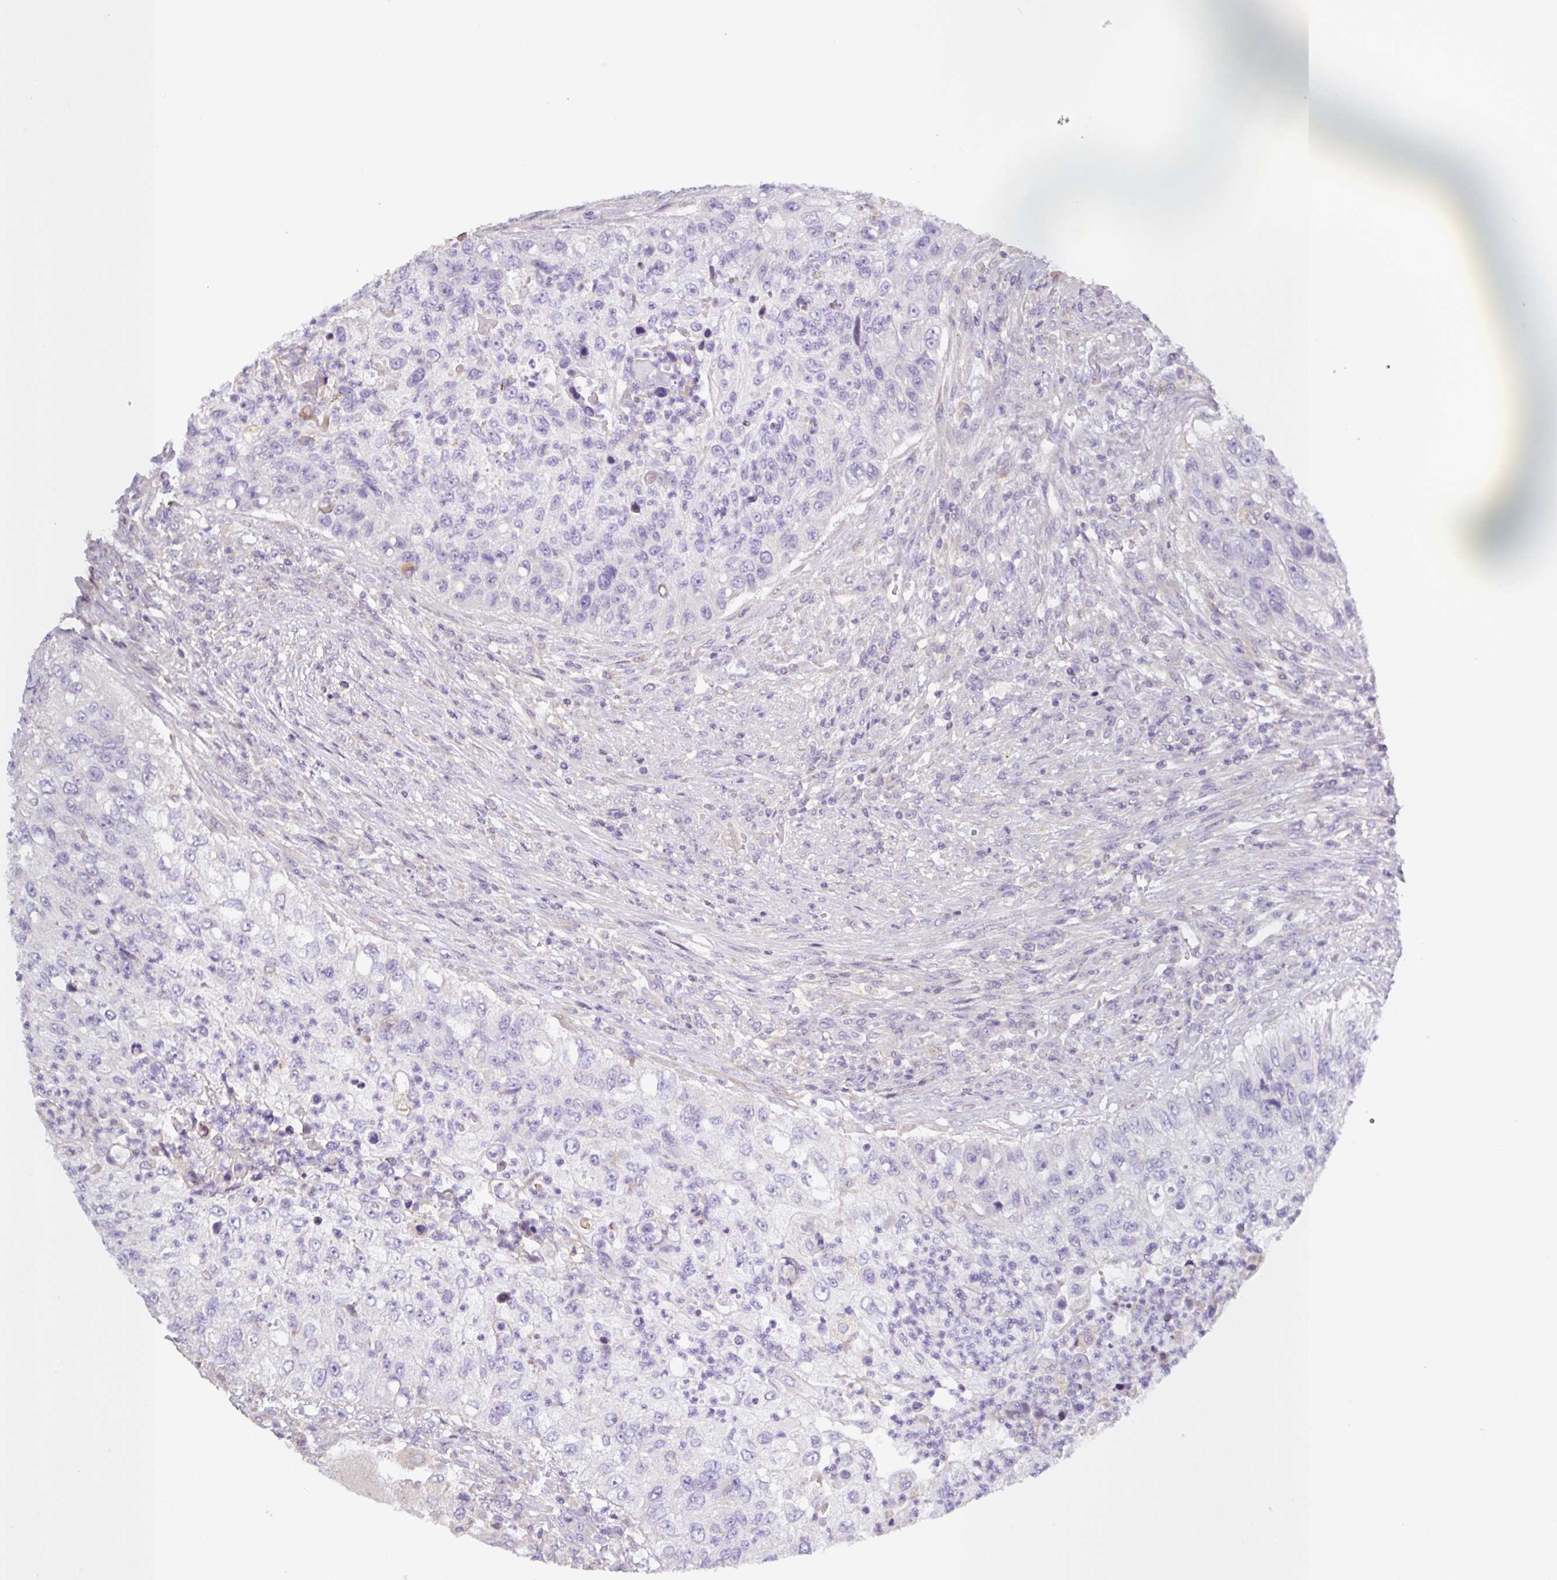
{"staining": {"intensity": "negative", "quantity": "none", "location": "none"}, "tissue": "urothelial cancer", "cell_type": "Tumor cells", "image_type": "cancer", "snomed": [{"axis": "morphology", "description": "Urothelial carcinoma, High grade"}, {"axis": "topography", "description": "Urinary bladder"}], "caption": "A high-resolution histopathology image shows immunohistochemistry staining of urothelial cancer, which demonstrates no significant staining in tumor cells.", "gene": "SFTPB", "patient": {"sex": "female", "age": 60}}